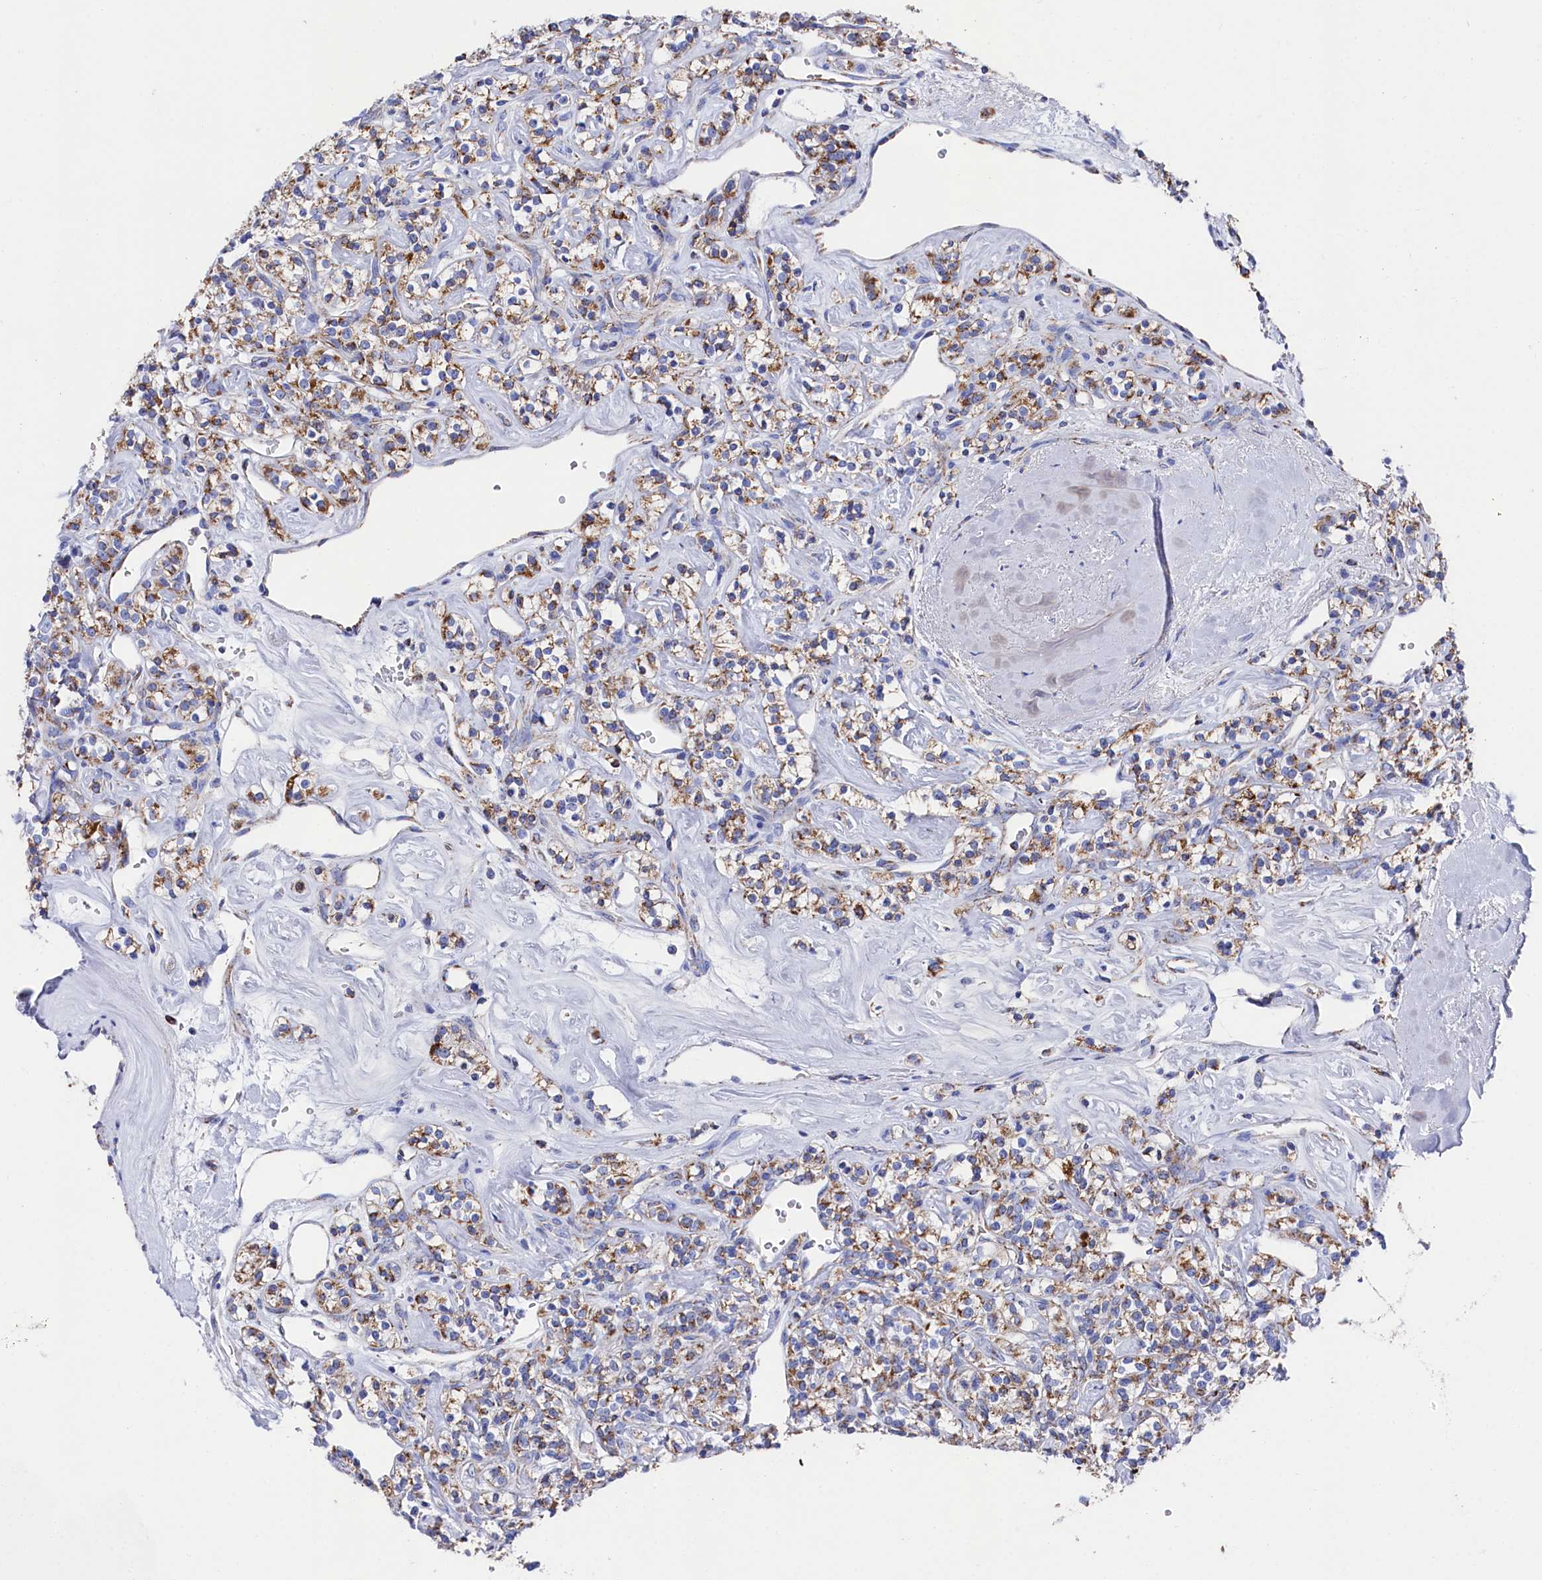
{"staining": {"intensity": "moderate", "quantity": ">75%", "location": "cytoplasmic/membranous"}, "tissue": "renal cancer", "cell_type": "Tumor cells", "image_type": "cancer", "snomed": [{"axis": "morphology", "description": "Adenocarcinoma, NOS"}, {"axis": "topography", "description": "Kidney"}], "caption": "Human renal adenocarcinoma stained for a protein (brown) reveals moderate cytoplasmic/membranous positive positivity in about >75% of tumor cells.", "gene": "MMAB", "patient": {"sex": "male", "age": 77}}